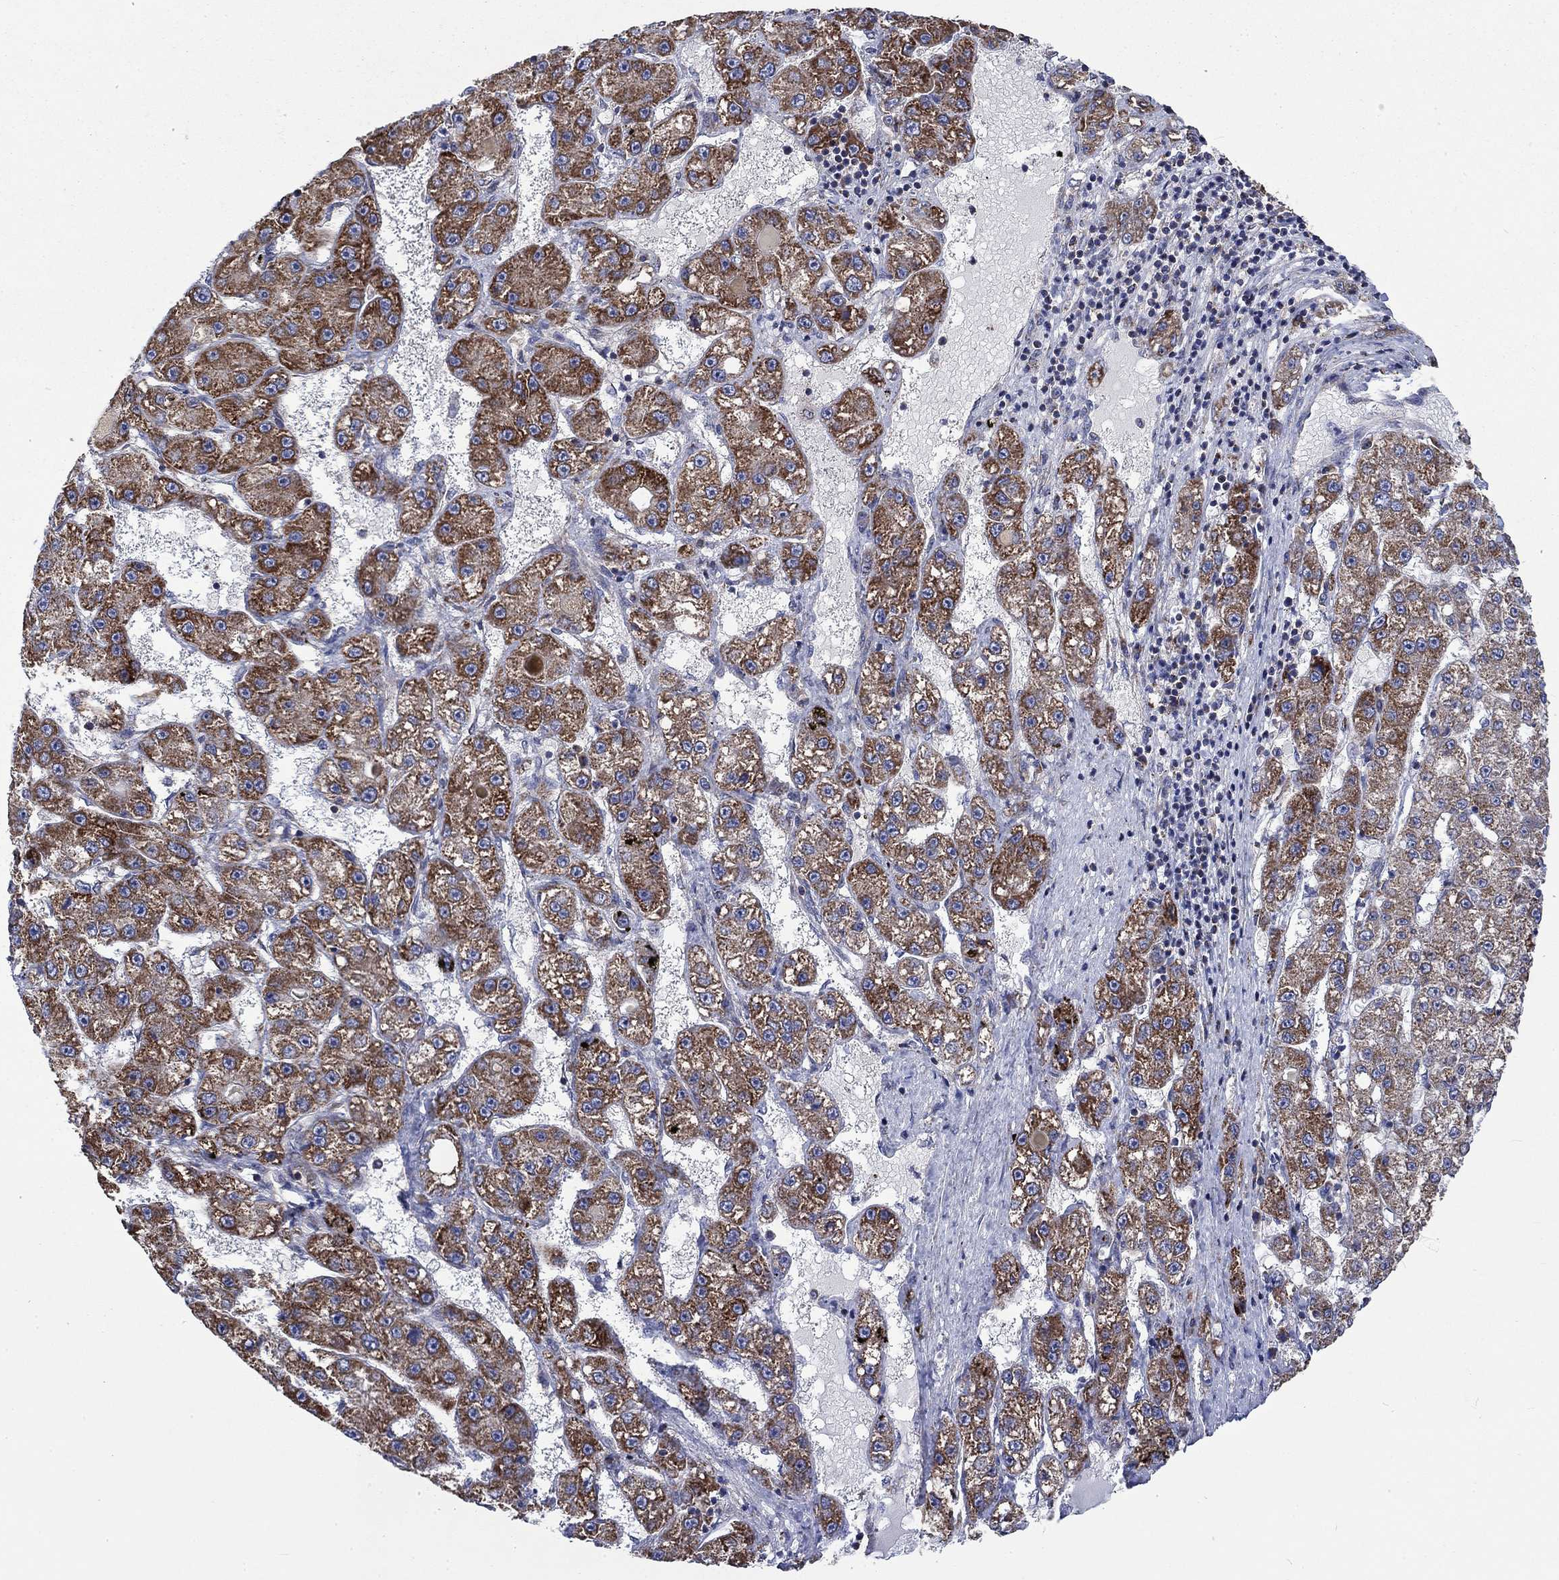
{"staining": {"intensity": "strong", "quantity": "25%-75%", "location": "cytoplasmic/membranous"}, "tissue": "liver cancer", "cell_type": "Tumor cells", "image_type": "cancer", "snomed": [{"axis": "morphology", "description": "Carcinoma, Hepatocellular, NOS"}, {"axis": "topography", "description": "Liver"}], "caption": "Liver cancer stained with a brown dye exhibits strong cytoplasmic/membranous positive positivity in approximately 25%-75% of tumor cells.", "gene": "RPLP0", "patient": {"sex": "female", "age": 65}}